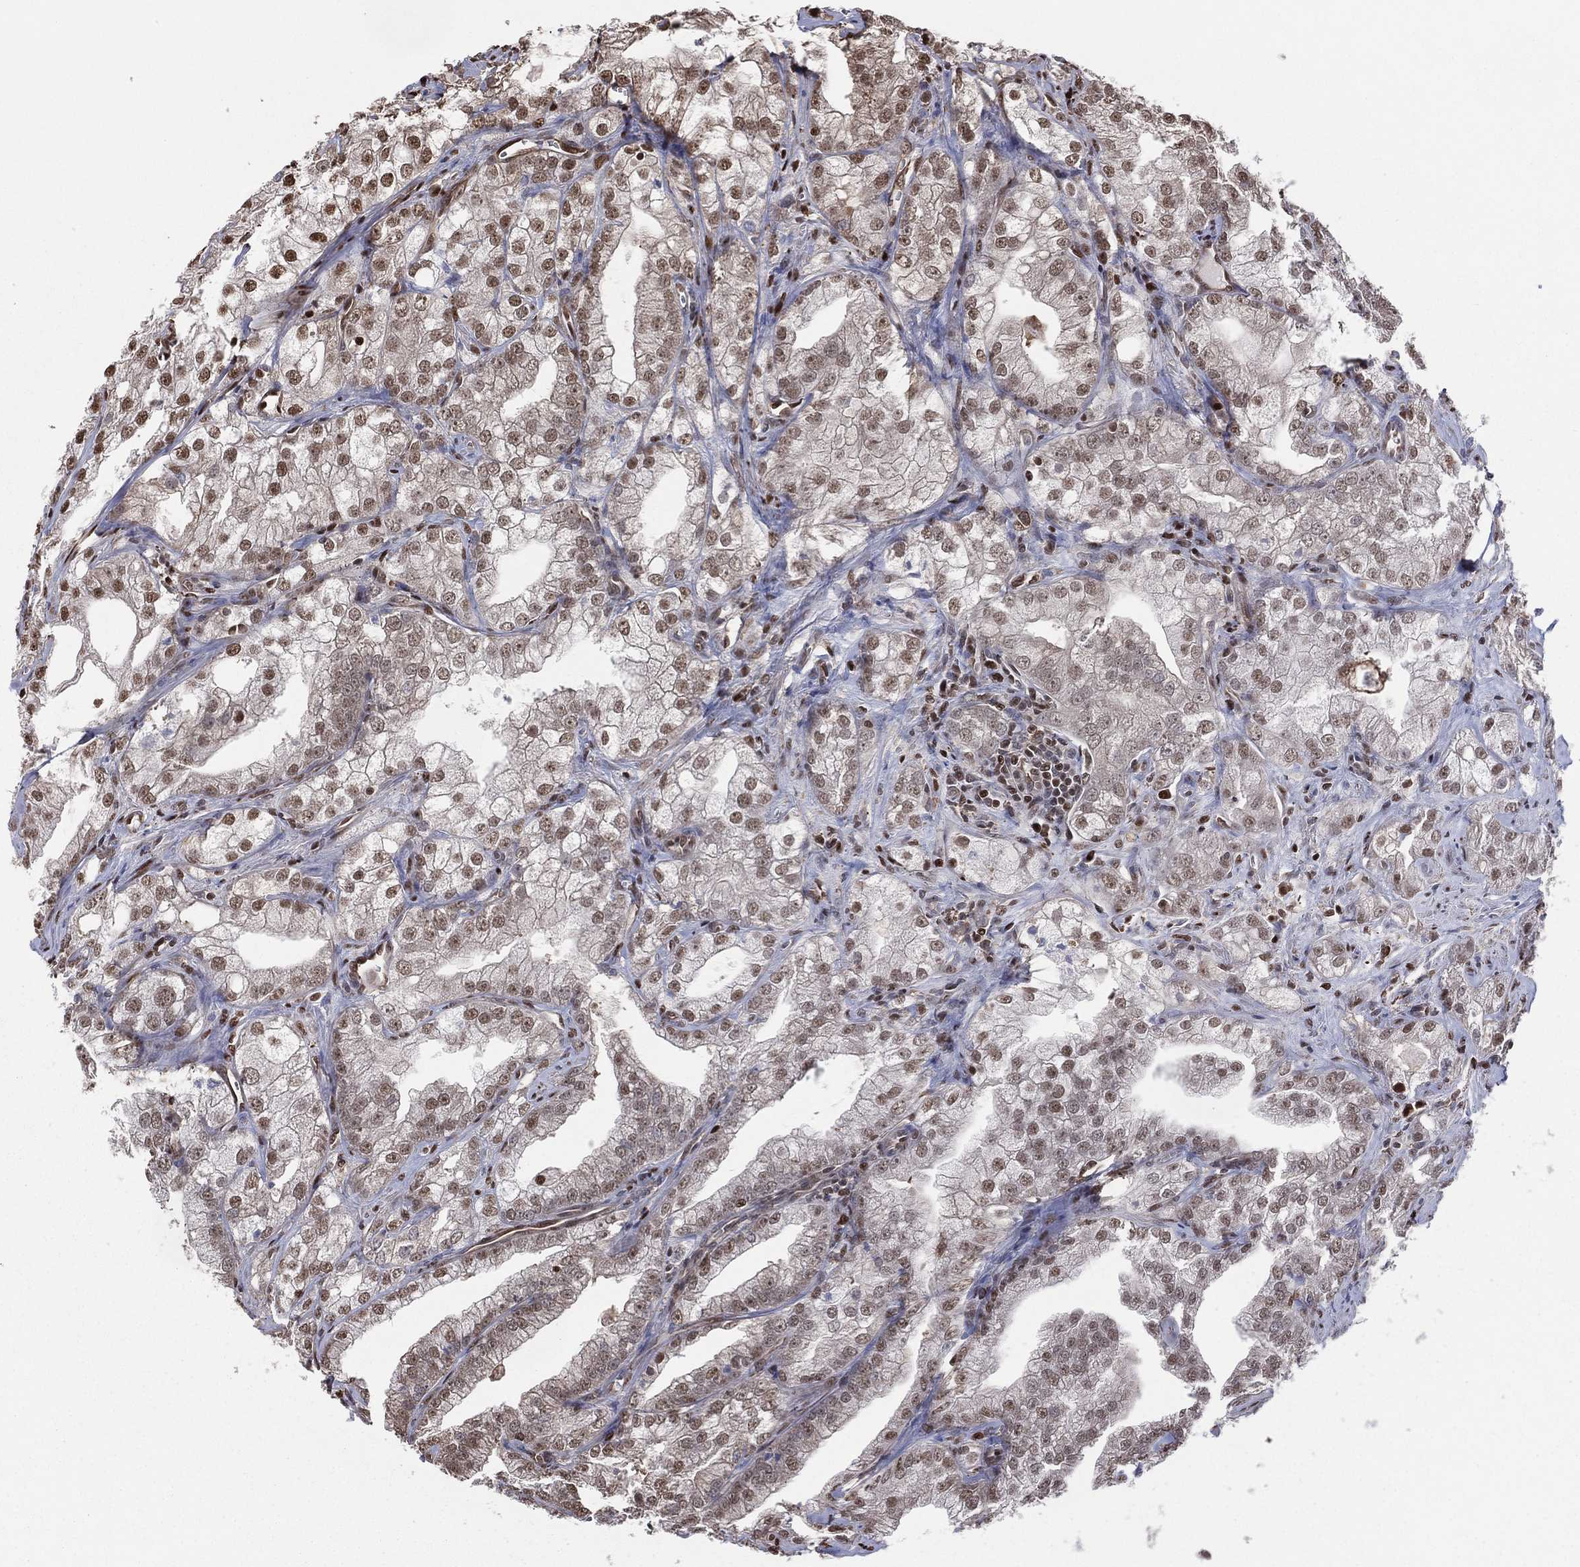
{"staining": {"intensity": "moderate", "quantity": "25%-75%", "location": "nuclear"}, "tissue": "prostate cancer", "cell_type": "Tumor cells", "image_type": "cancer", "snomed": [{"axis": "morphology", "description": "Adenocarcinoma, NOS"}, {"axis": "topography", "description": "Prostate"}], "caption": "Adenocarcinoma (prostate) was stained to show a protein in brown. There is medium levels of moderate nuclear staining in approximately 25%-75% of tumor cells. (Stains: DAB in brown, nuclei in blue, Microscopy: brightfield microscopy at high magnification).", "gene": "GAPDH", "patient": {"sex": "male", "age": 70}}